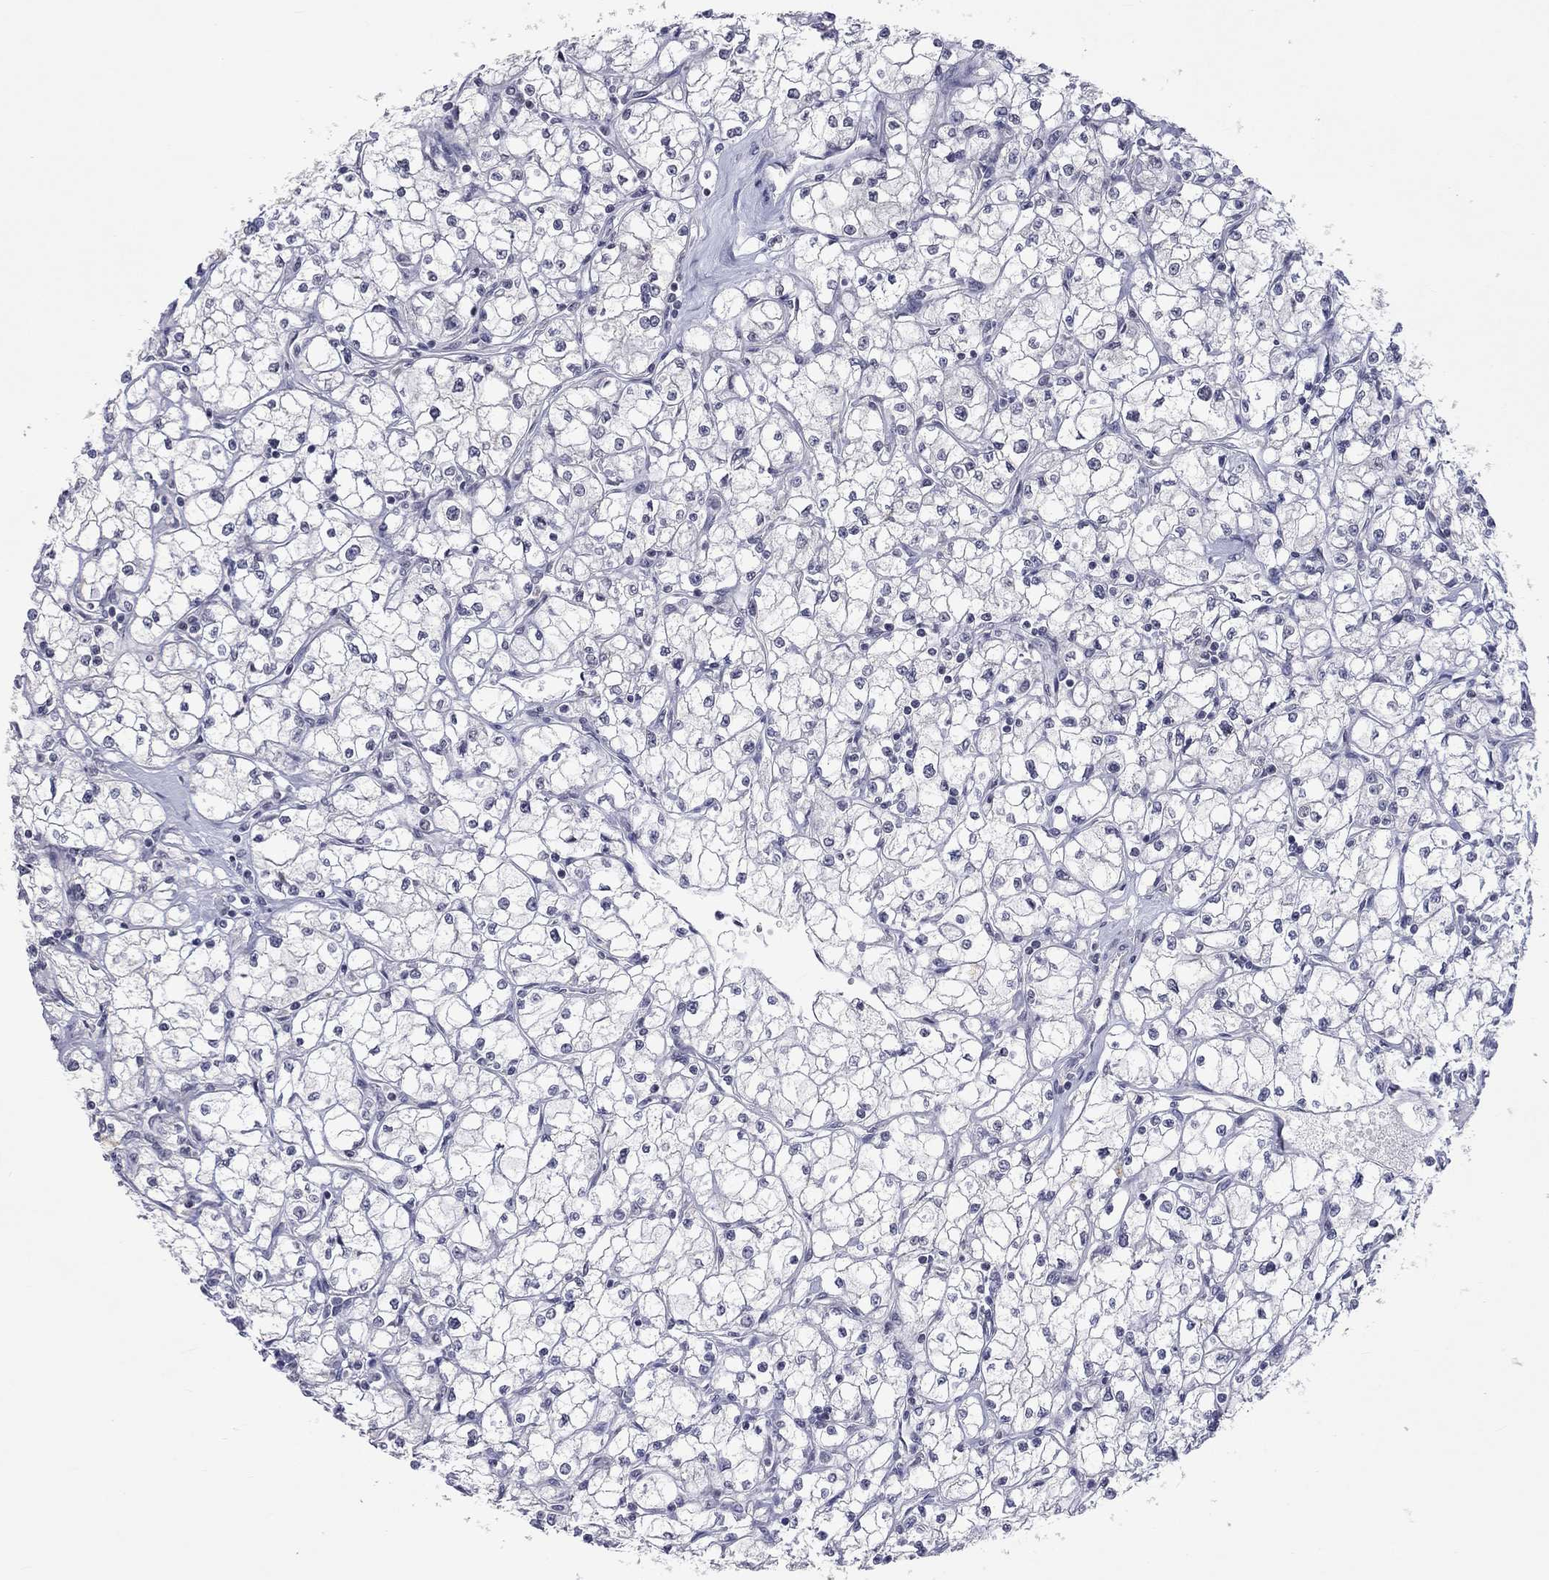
{"staining": {"intensity": "negative", "quantity": "none", "location": "none"}, "tissue": "renal cancer", "cell_type": "Tumor cells", "image_type": "cancer", "snomed": [{"axis": "morphology", "description": "Adenocarcinoma, NOS"}, {"axis": "topography", "description": "Kidney"}], "caption": "The image reveals no staining of tumor cells in renal adenocarcinoma. The staining was performed using DAB (3,3'-diaminobenzidine) to visualize the protein expression in brown, while the nuclei were stained in blue with hematoxylin (Magnification: 20x).", "gene": "TMEM143", "patient": {"sex": "male", "age": 67}}